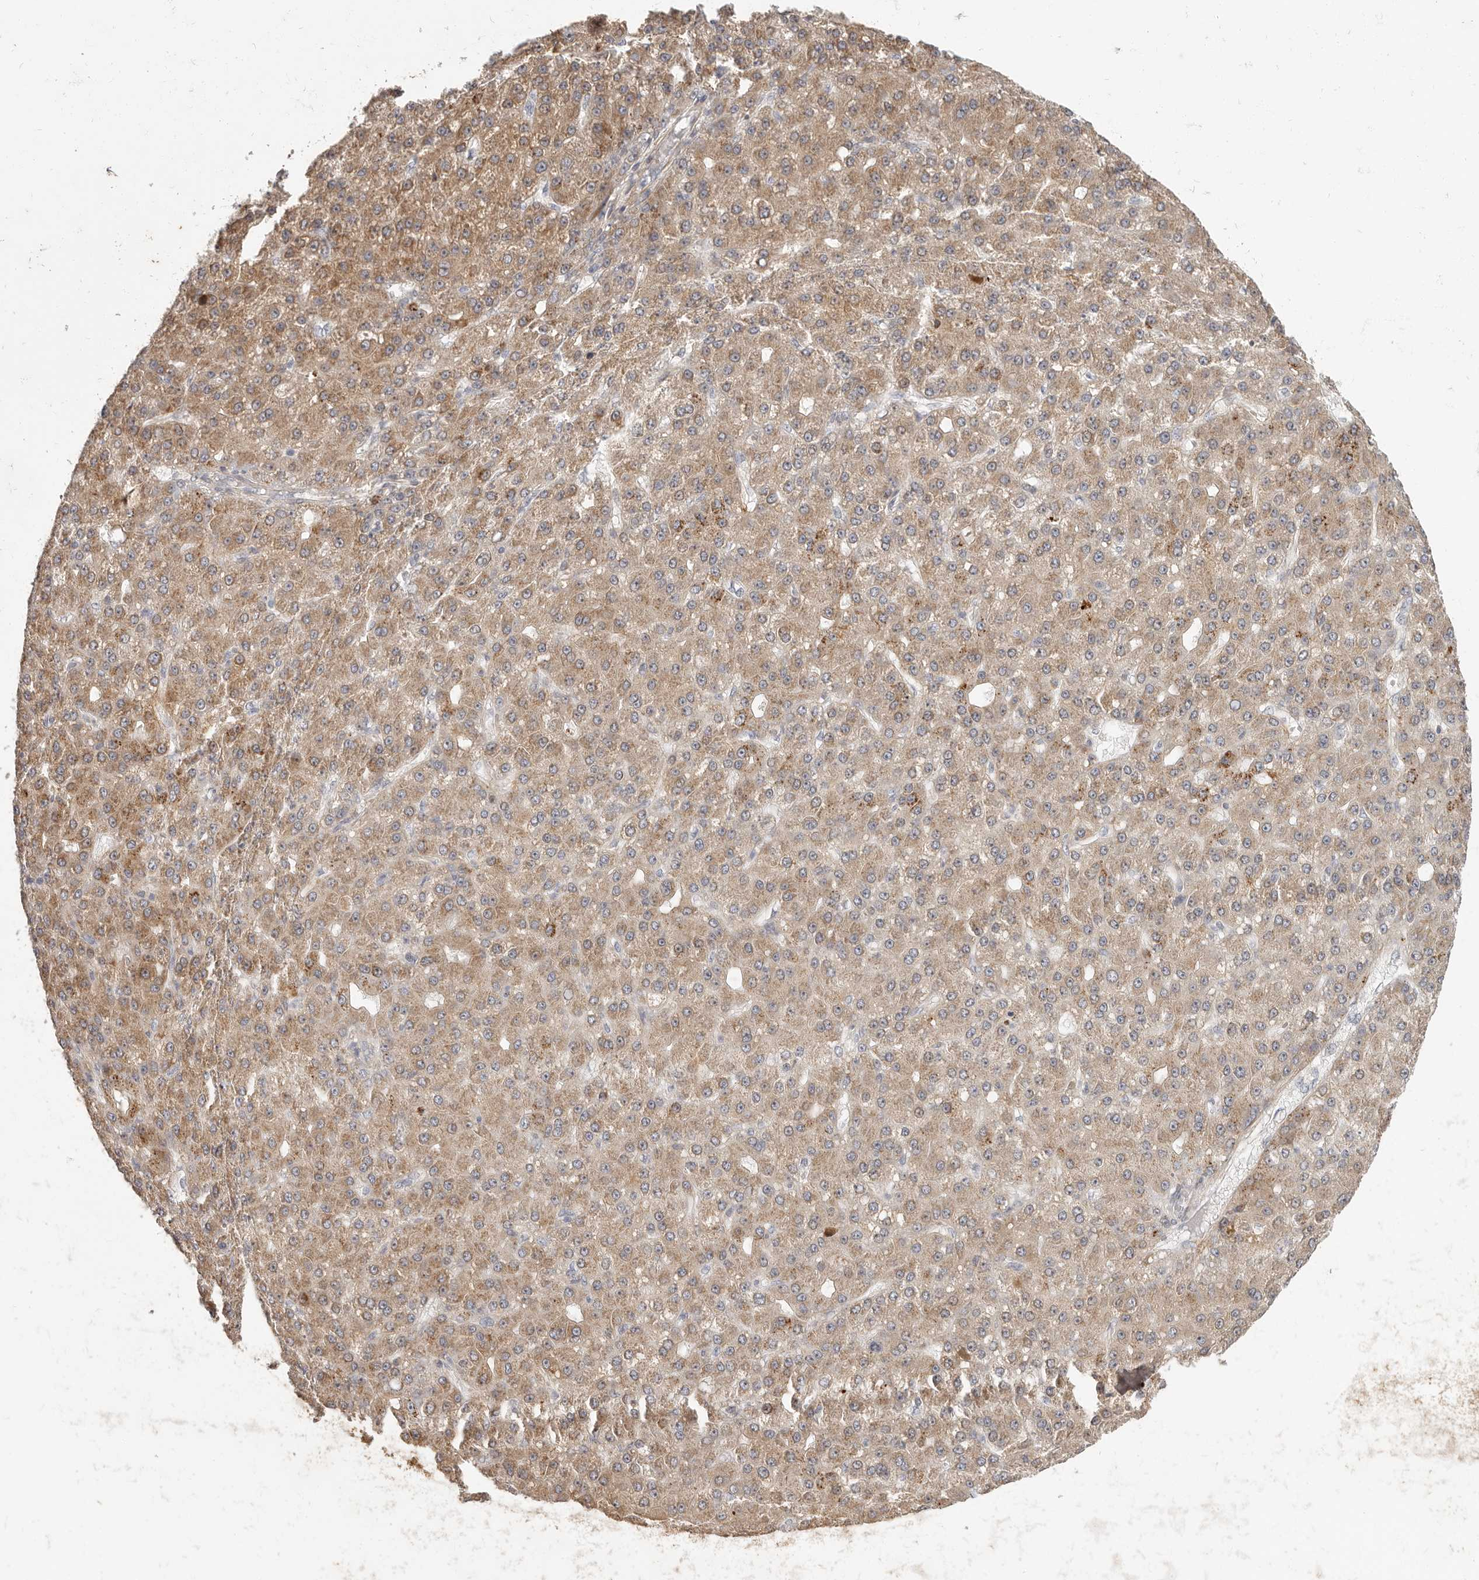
{"staining": {"intensity": "moderate", "quantity": ">75%", "location": "cytoplasmic/membranous"}, "tissue": "liver cancer", "cell_type": "Tumor cells", "image_type": "cancer", "snomed": [{"axis": "morphology", "description": "Carcinoma, Hepatocellular, NOS"}, {"axis": "topography", "description": "Liver"}], "caption": "Protein analysis of liver cancer (hepatocellular carcinoma) tissue reveals moderate cytoplasmic/membranous positivity in approximately >75% of tumor cells.", "gene": "MRPS10", "patient": {"sex": "male", "age": 67}}